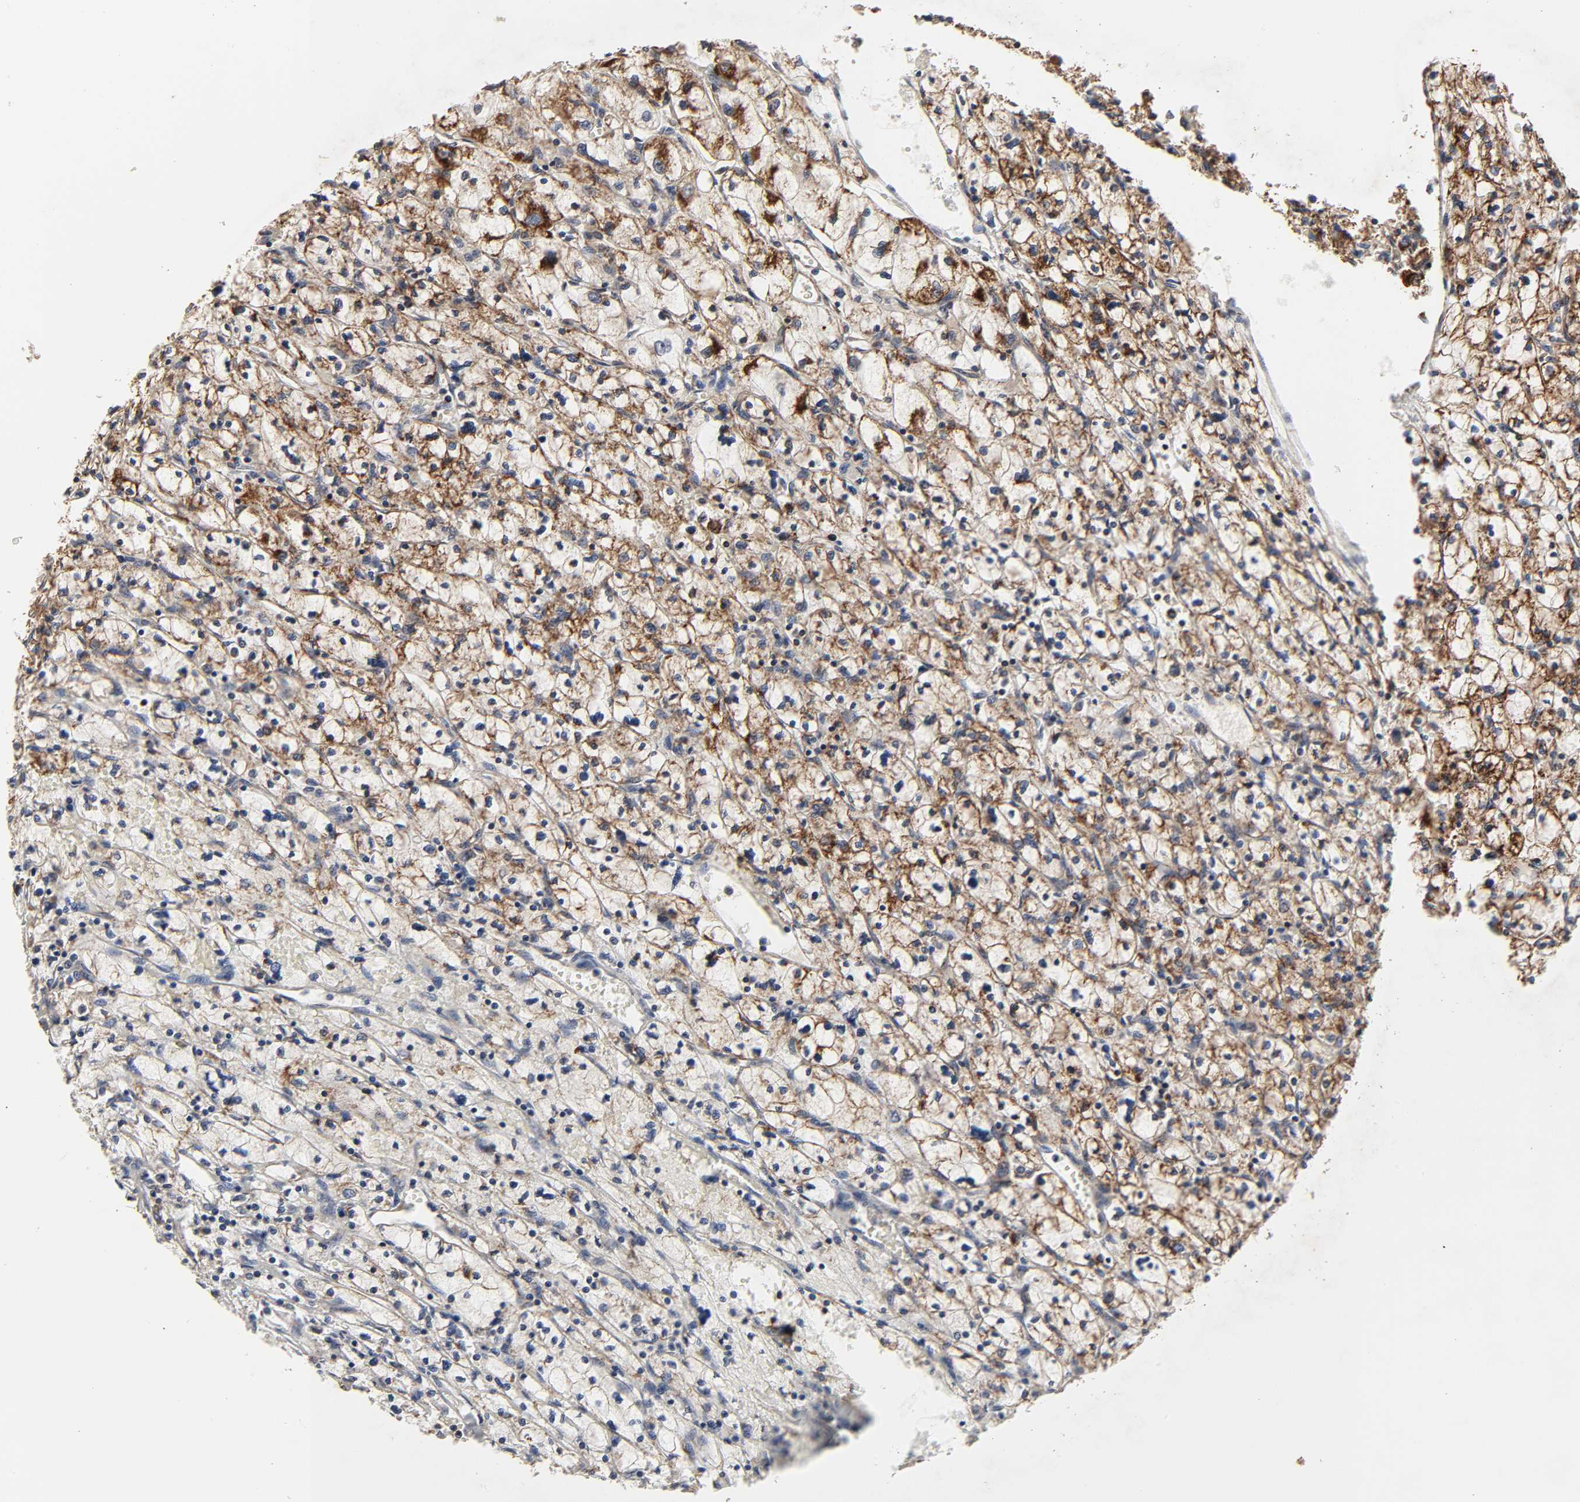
{"staining": {"intensity": "strong", "quantity": ">75%", "location": "cytoplasmic/membranous"}, "tissue": "renal cancer", "cell_type": "Tumor cells", "image_type": "cancer", "snomed": [{"axis": "morphology", "description": "Adenocarcinoma, NOS"}, {"axis": "topography", "description": "Kidney"}], "caption": "Immunohistochemistry (IHC) image of neoplastic tissue: renal adenocarcinoma stained using immunohistochemistry (IHC) demonstrates high levels of strong protein expression localized specifically in the cytoplasmic/membranous of tumor cells, appearing as a cytoplasmic/membranous brown color.", "gene": "COX6B1", "patient": {"sex": "female", "age": 83}}